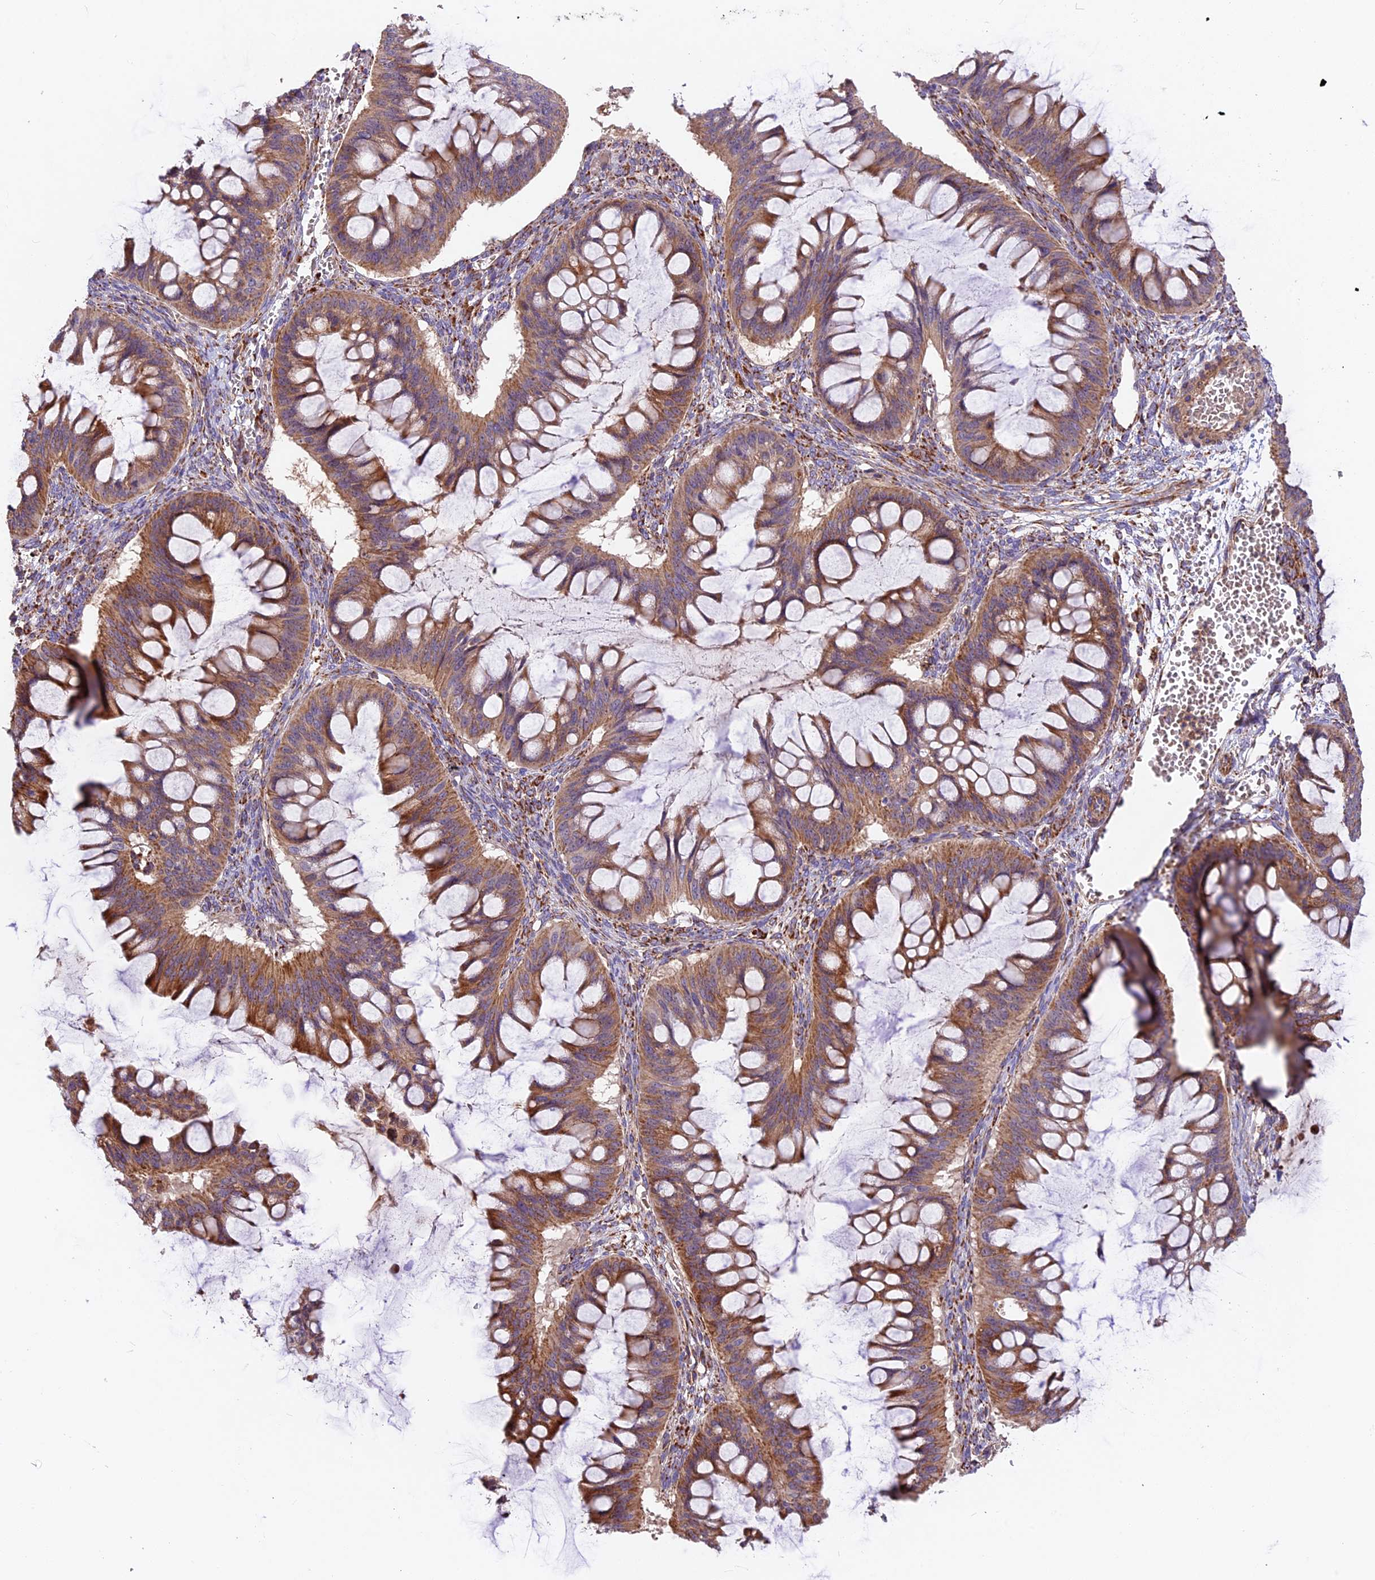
{"staining": {"intensity": "moderate", "quantity": ">75%", "location": "cytoplasmic/membranous"}, "tissue": "ovarian cancer", "cell_type": "Tumor cells", "image_type": "cancer", "snomed": [{"axis": "morphology", "description": "Cystadenocarcinoma, mucinous, NOS"}, {"axis": "topography", "description": "Ovary"}], "caption": "A micrograph of human mucinous cystadenocarcinoma (ovarian) stained for a protein reveals moderate cytoplasmic/membranous brown staining in tumor cells.", "gene": "NDUFA8", "patient": {"sex": "female", "age": 73}}